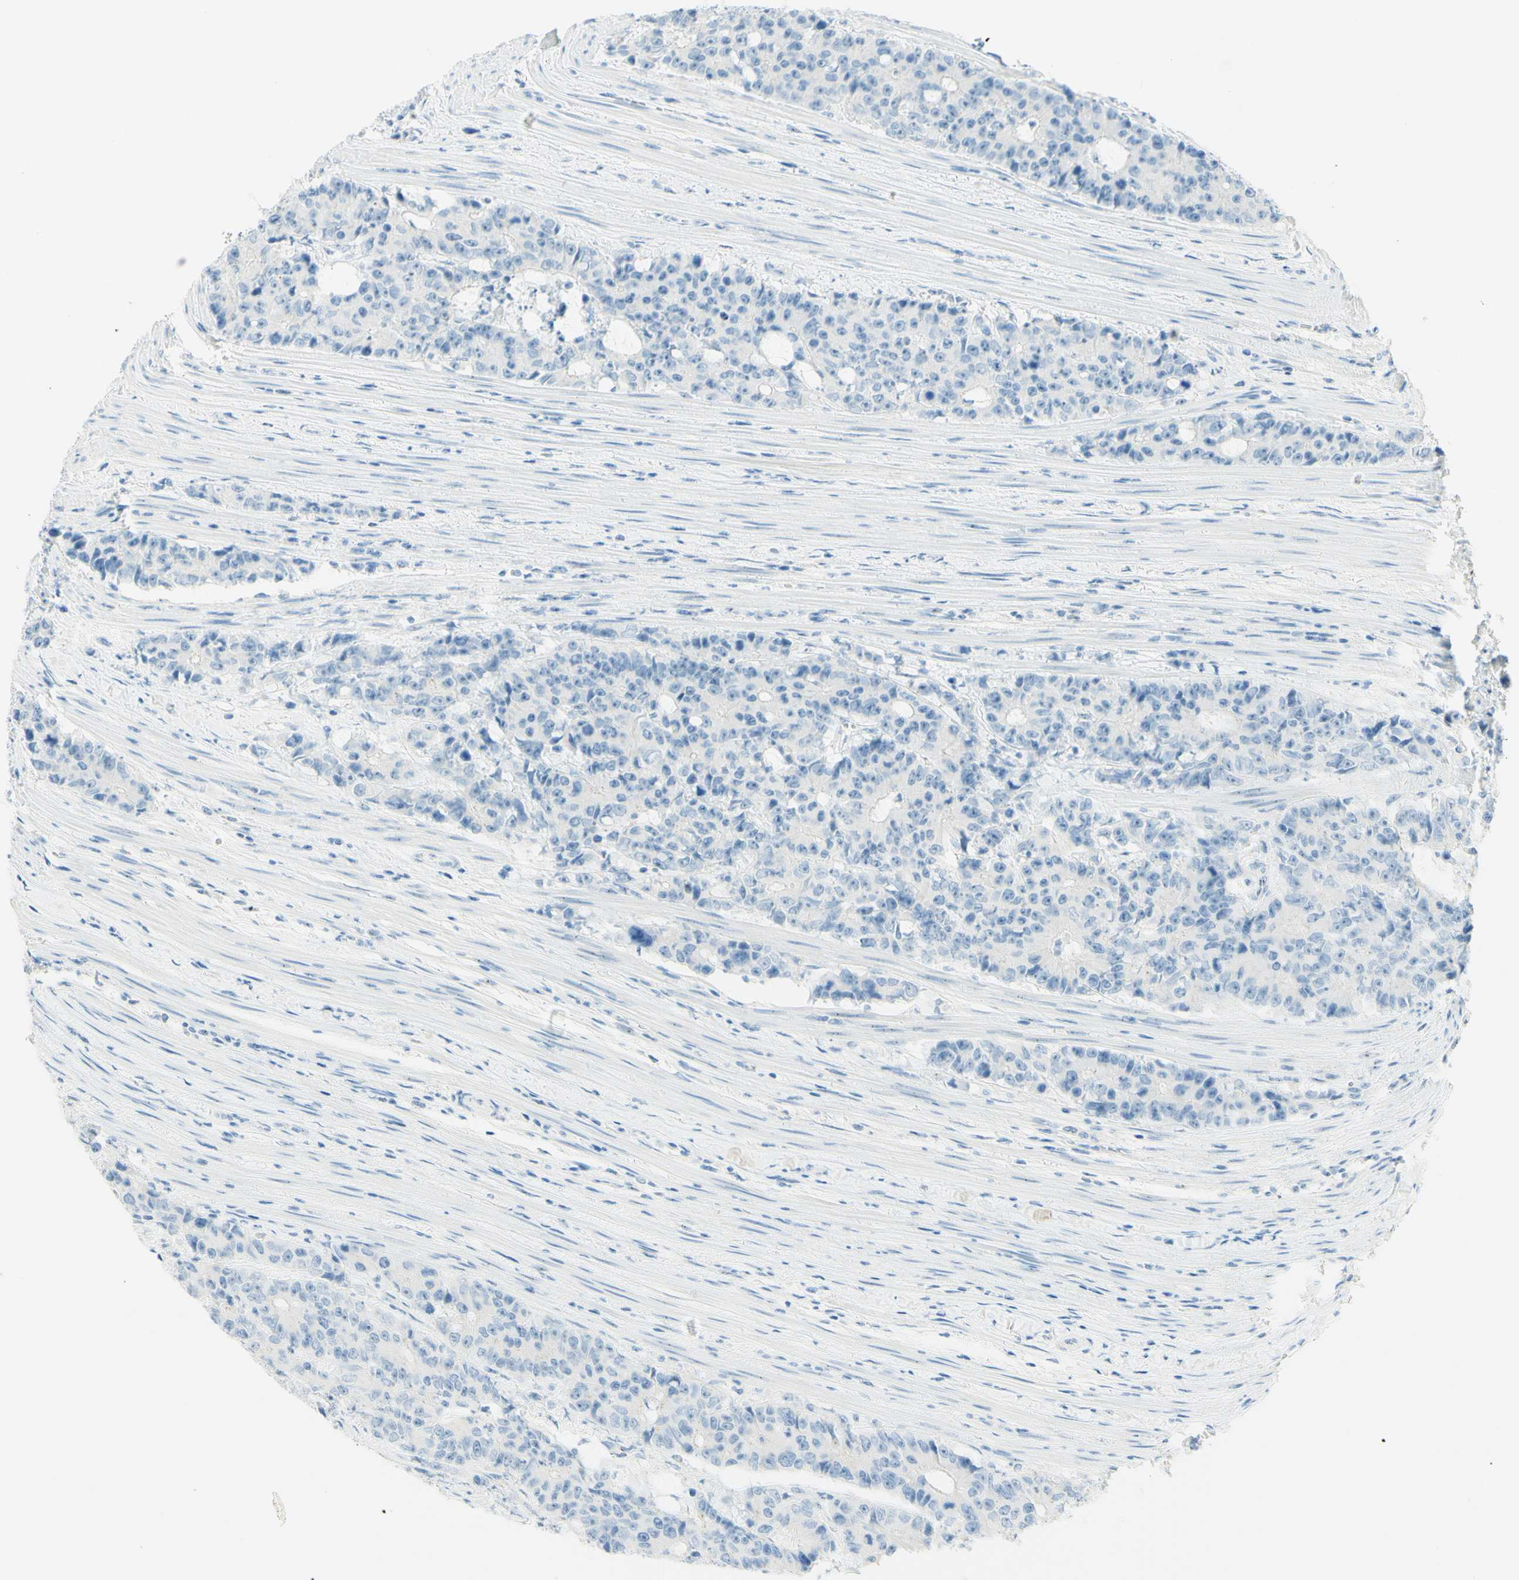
{"staining": {"intensity": "negative", "quantity": "none", "location": "none"}, "tissue": "colorectal cancer", "cell_type": "Tumor cells", "image_type": "cancer", "snomed": [{"axis": "morphology", "description": "Adenocarcinoma, NOS"}, {"axis": "topography", "description": "Colon"}], "caption": "This is a image of immunohistochemistry staining of colorectal cancer, which shows no positivity in tumor cells.", "gene": "FMR1NB", "patient": {"sex": "female", "age": 86}}